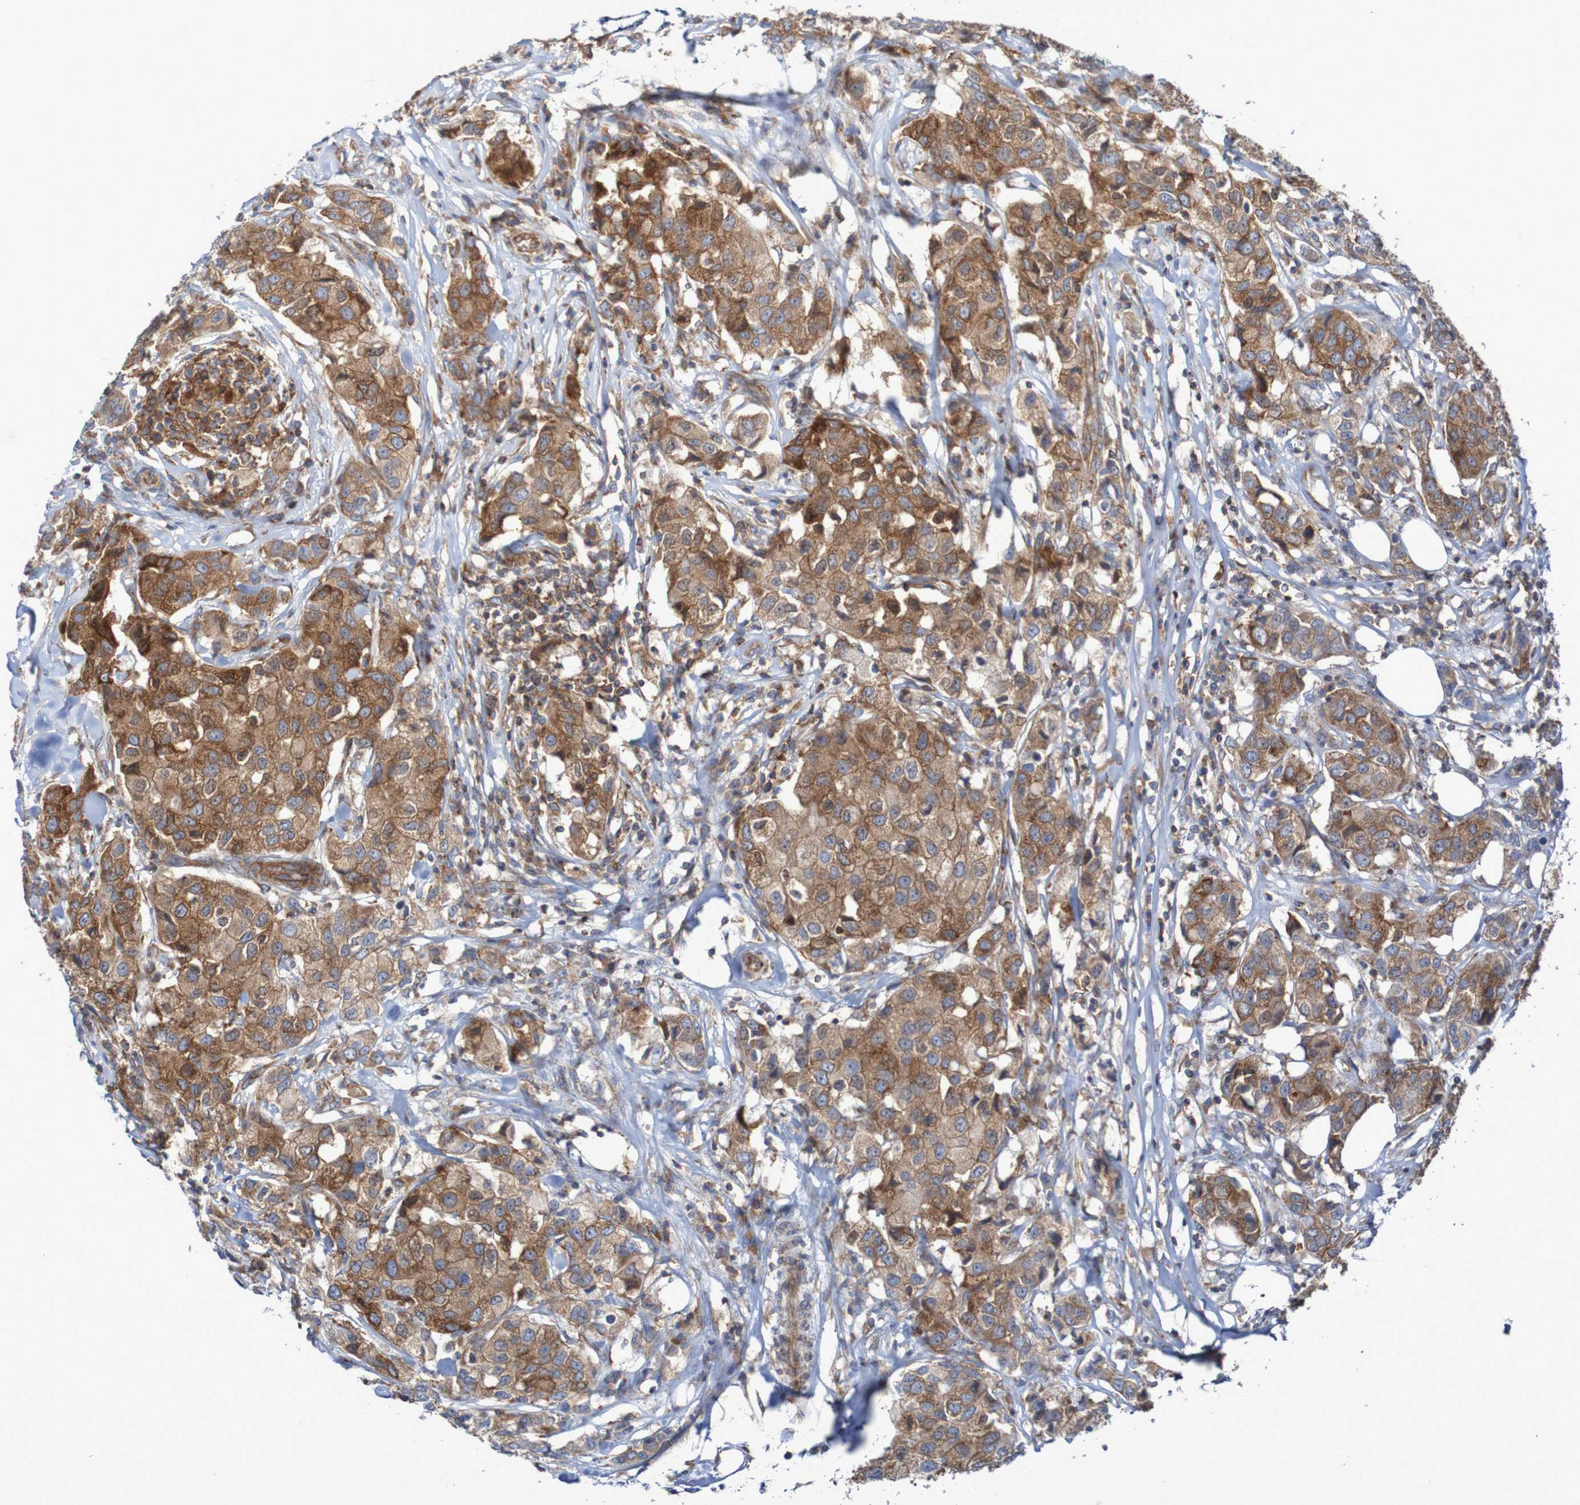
{"staining": {"intensity": "moderate", "quantity": ">75%", "location": "cytoplasmic/membranous"}, "tissue": "breast cancer", "cell_type": "Tumor cells", "image_type": "cancer", "snomed": [{"axis": "morphology", "description": "Duct carcinoma"}, {"axis": "topography", "description": "Breast"}], "caption": "Protein expression by IHC demonstrates moderate cytoplasmic/membranous staining in approximately >75% of tumor cells in intraductal carcinoma (breast).", "gene": "FXR2", "patient": {"sex": "female", "age": 80}}